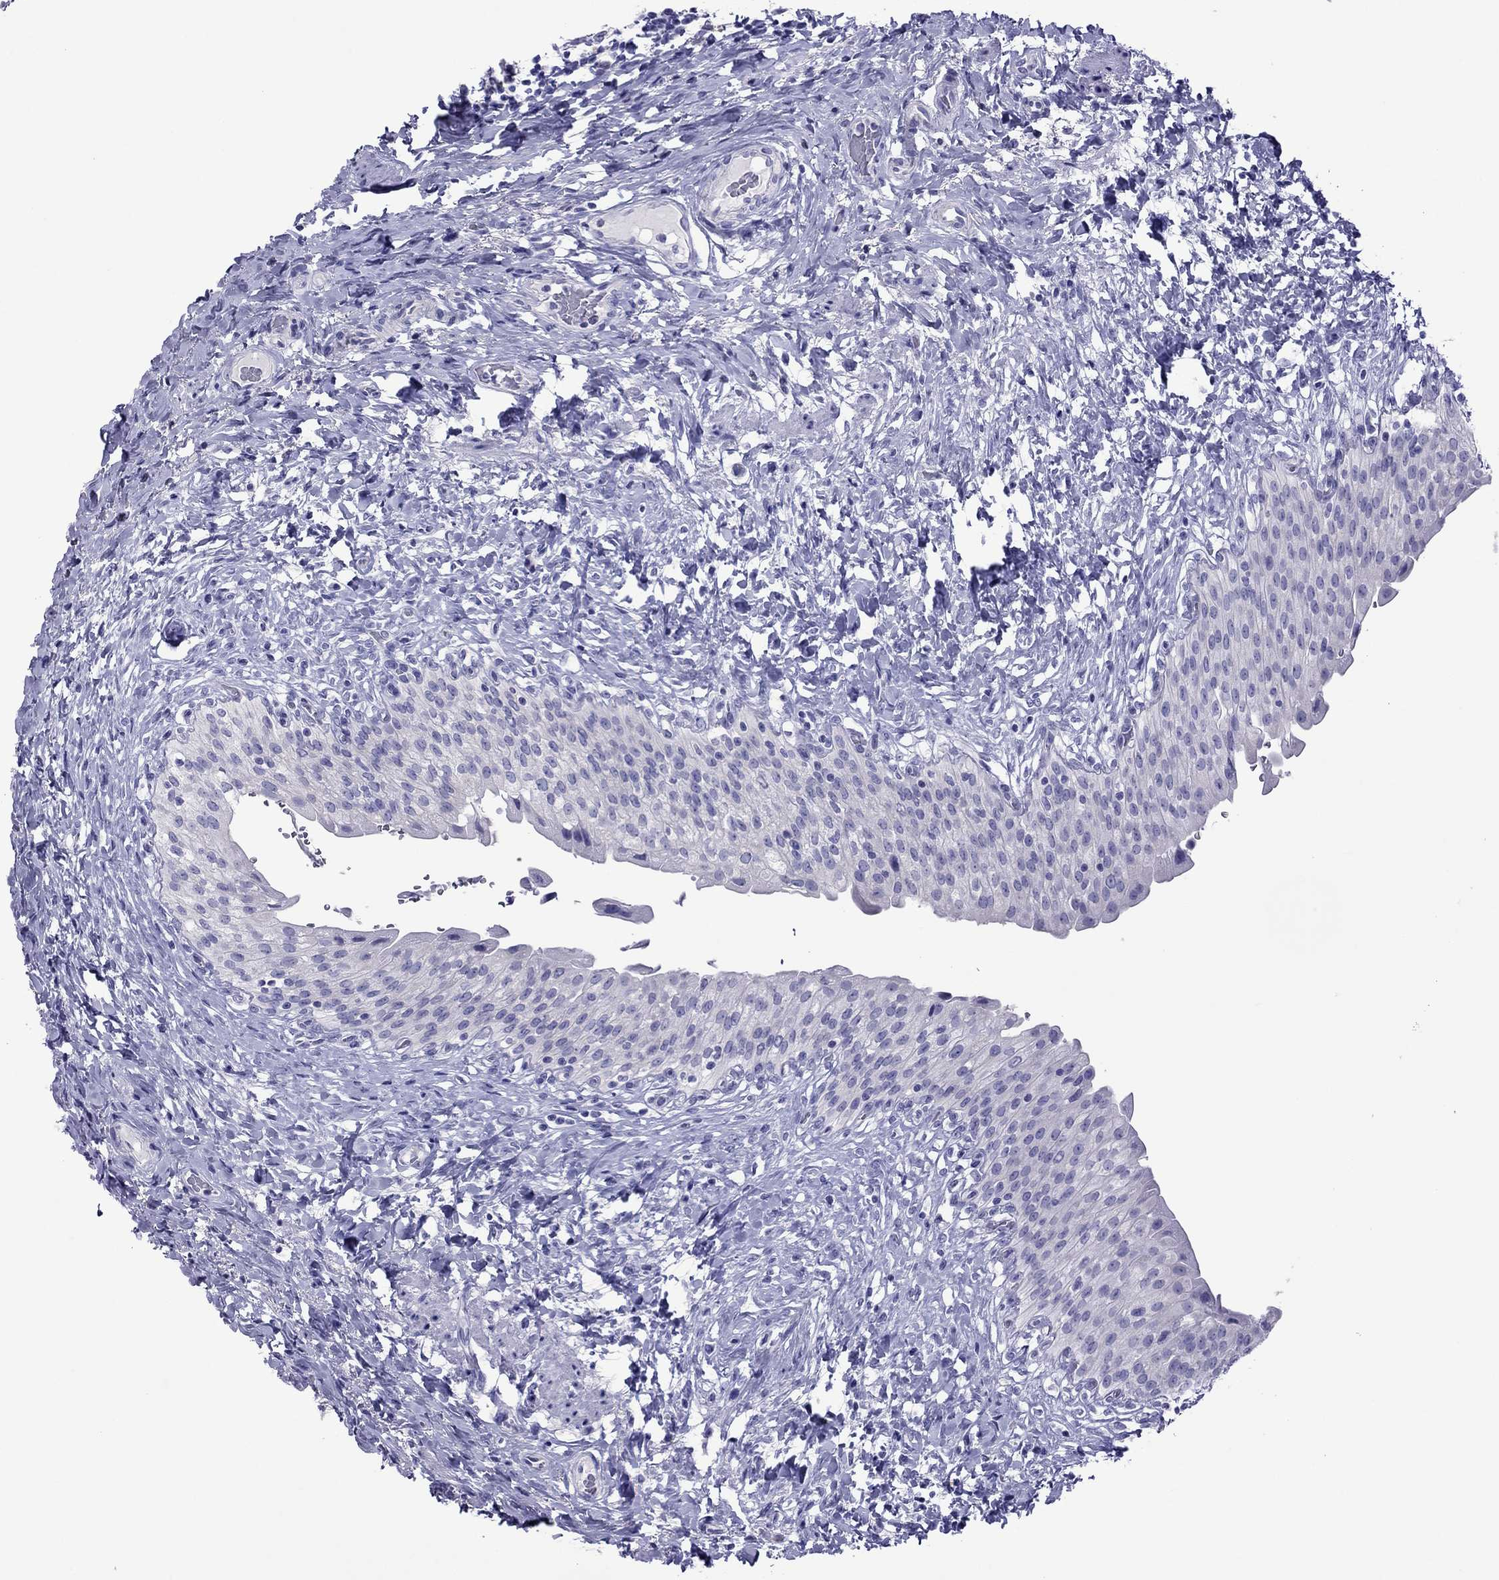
{"staining": {"intensity": "negative", "quantity": "none", "location": "none"}, "tissue": "urinary bladder", "cell_type": "Urothelial cells", "image_type": "normal", "snomed": [{"axis": "morphology", "description": "Normal tissue, NOS"}, {"axis": "morphology", "description": "Inflammation, NOS"}, {"axis": "topography", "description": "Urinary bladder"}], "caption": "Immunohistochemistry micrograph of benign urinary bladder stained for a protein (brown), which demonstrates no expression in urothelial cells.", "gene": "PCDHA6", "patient": {"sex": "male", "age": 64}}